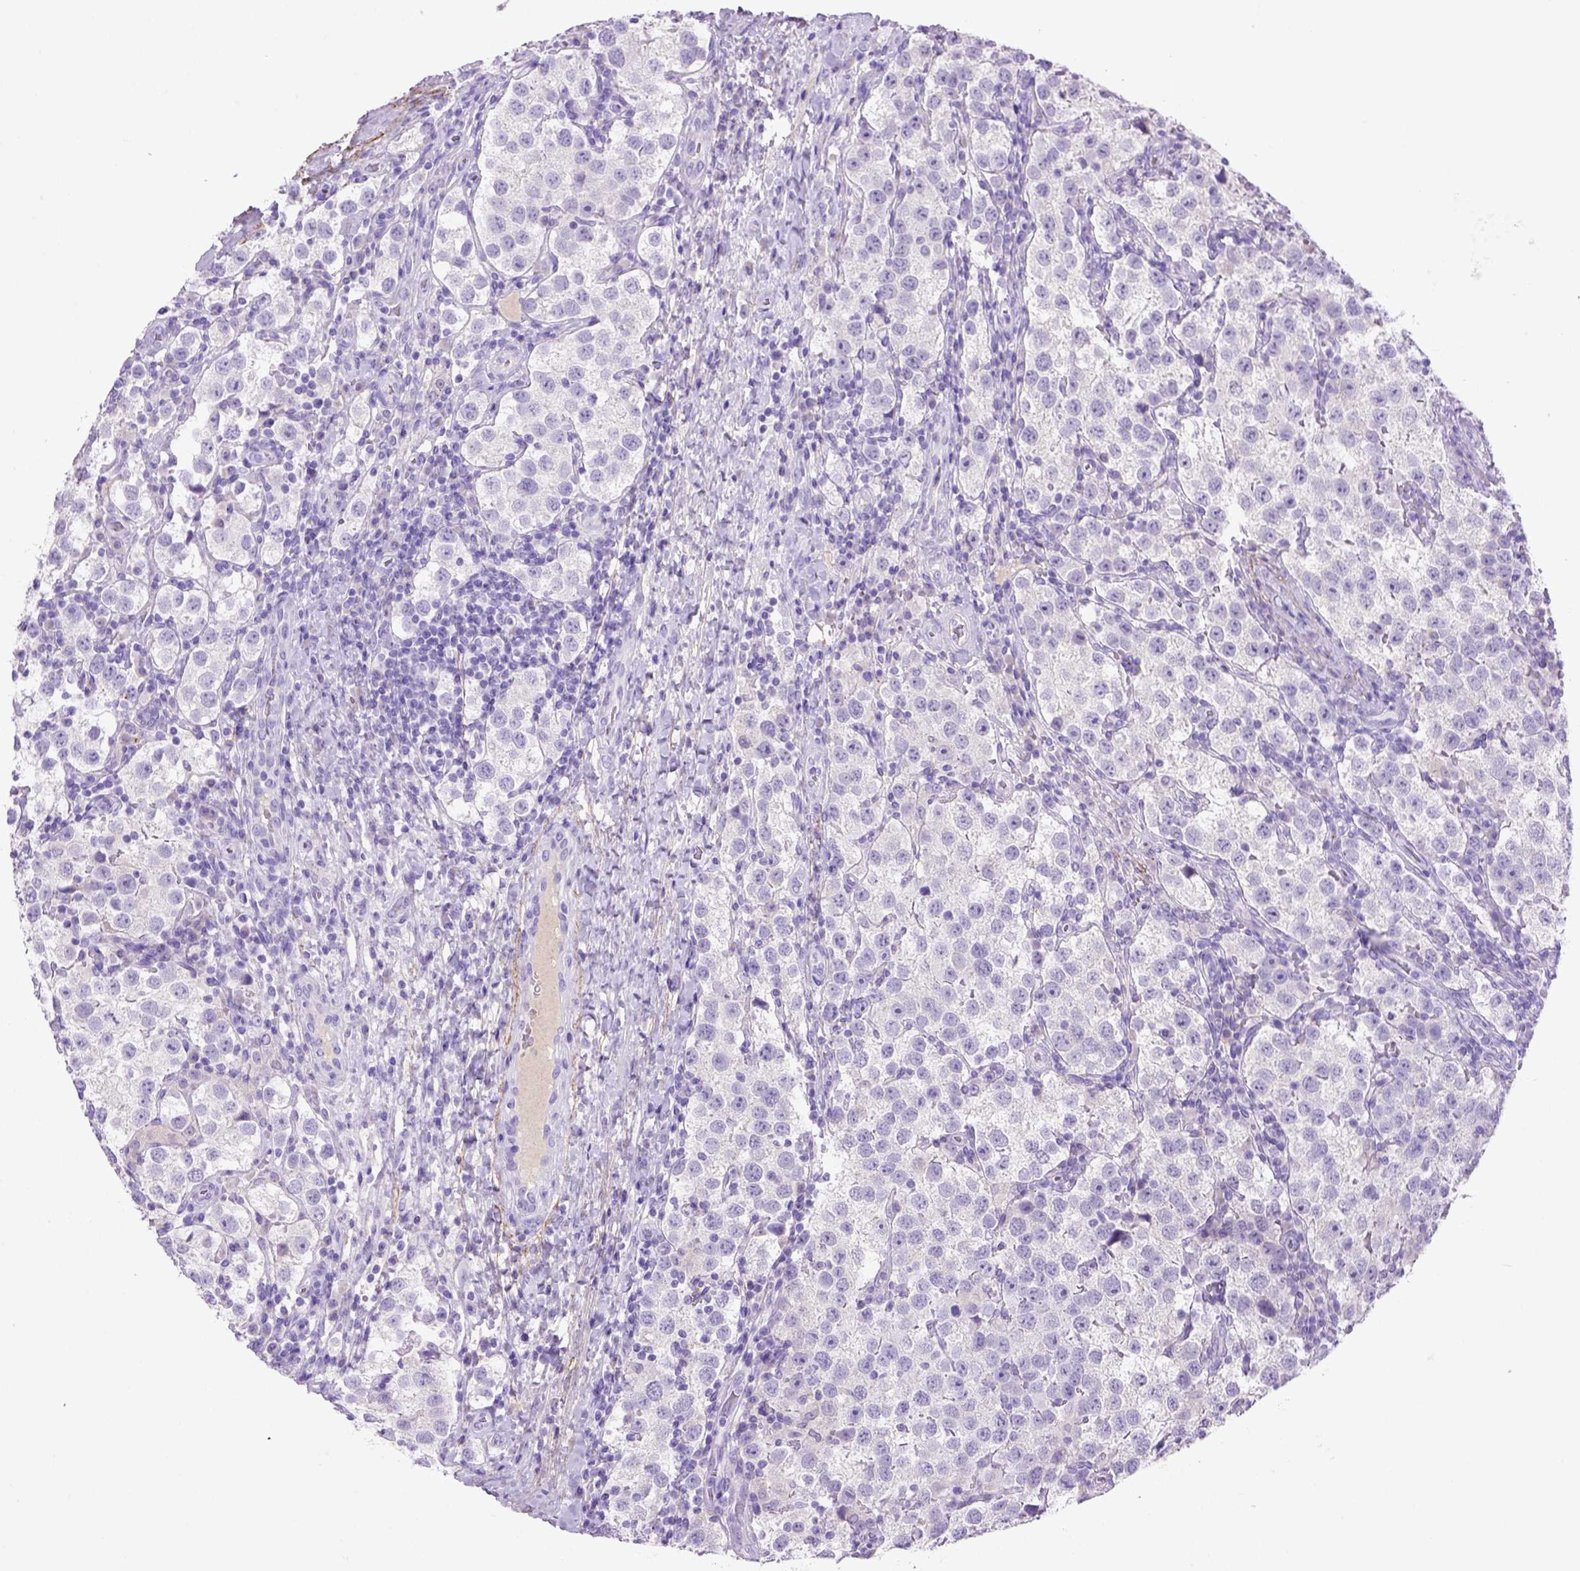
{"staining": {"intensity": "negative", "quantity": "none", "location": "none"}, "tissue": "testis cancer", "cell_type": "Tumor cells", "image_type": "cancer", "snomed": [{"axis": "morphology", "description": "Seminoma, NOS"}, {"axis": "topography", "description": "Testis"}], "caption": "The image shows no significant expression in tumor cells of testis cancer.", "gene": "SIRPD", "patient": {"sex": "male", "age": 37}}